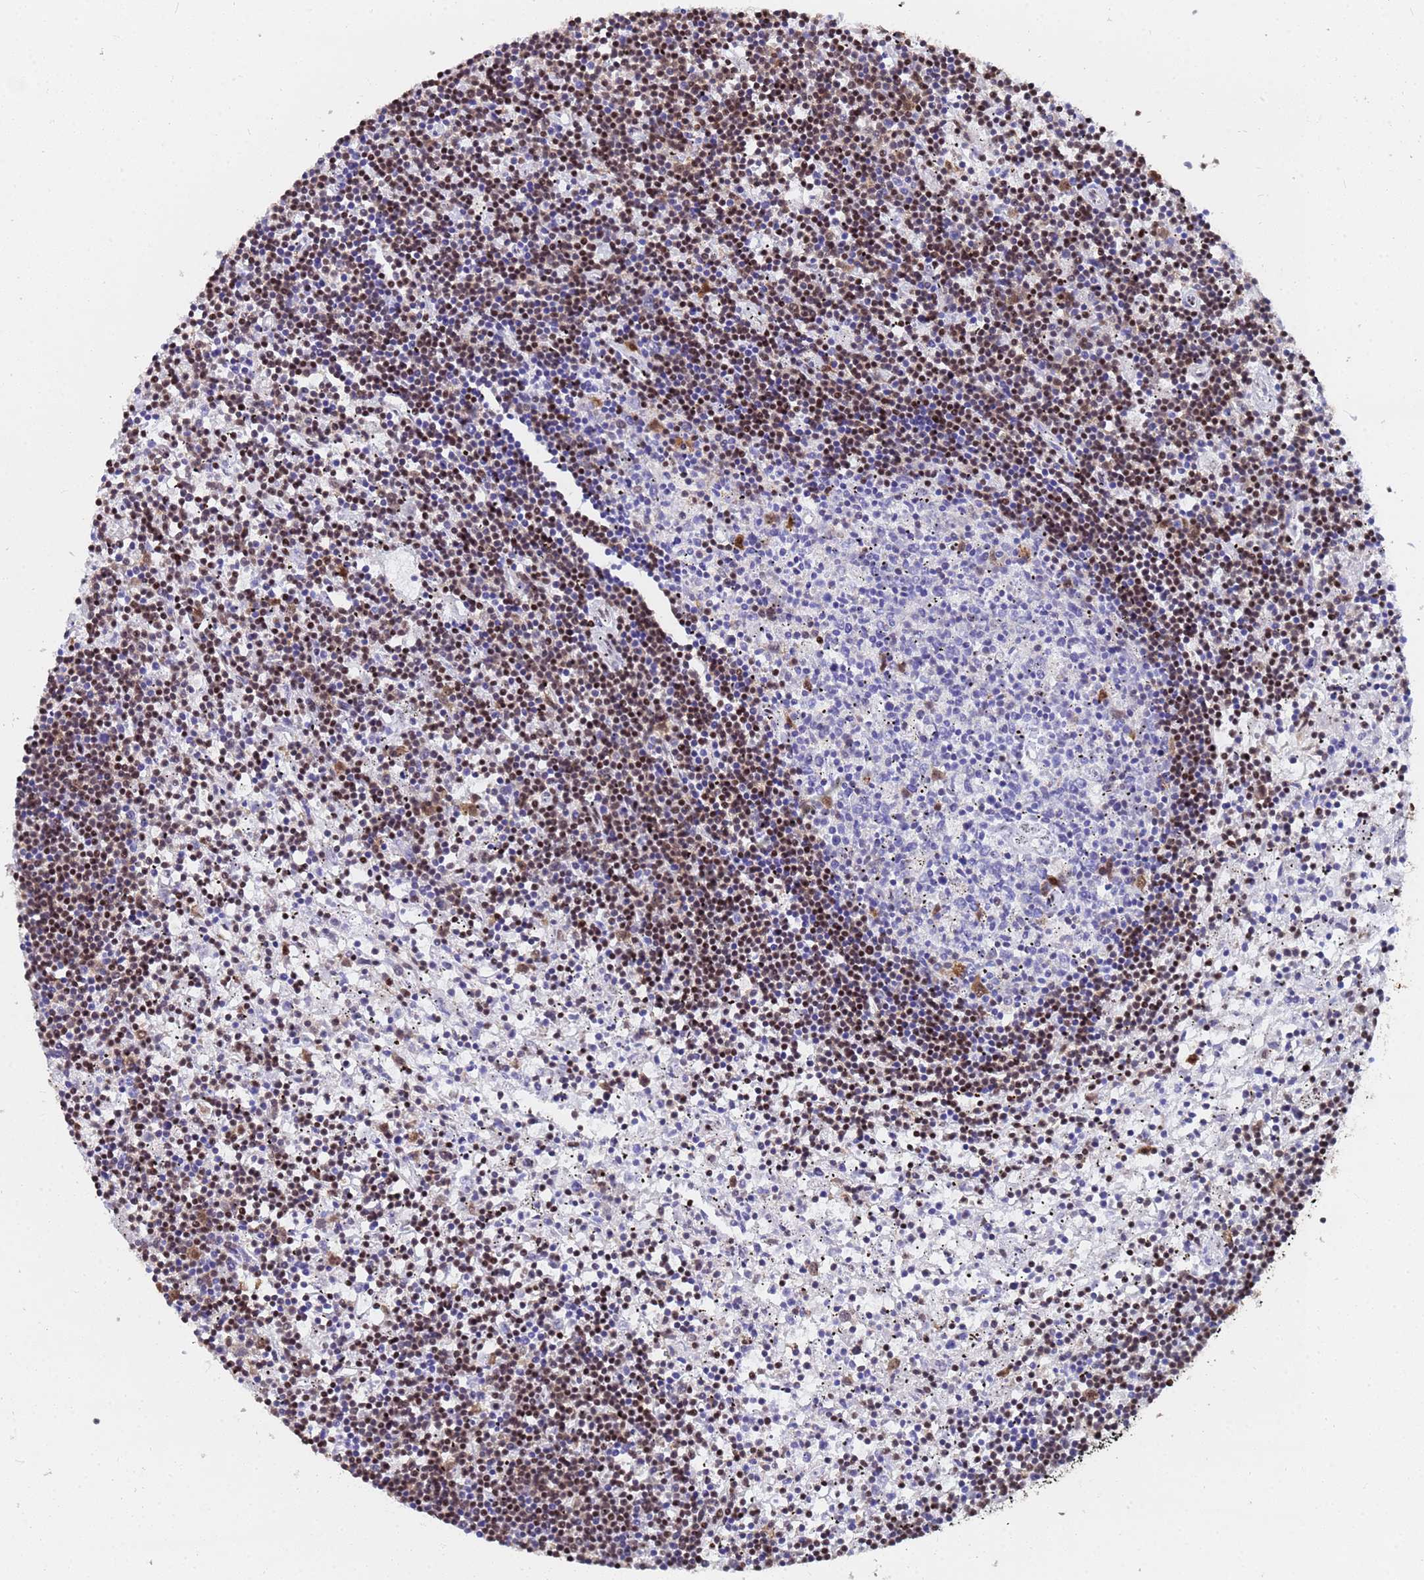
{"staining": {"intensity": "moderate", "quantity": "25%-75%", "location": "nuclear"}, "tissue": "lymphoma", "cell_type": "Tumor cells", "image_type": "cancer", "snomed": [{"axis": "morphology", "description": "Malignant lymphoma, non-Hodgkin's type, Low grade"}, {"axis": "topography", "description": "Spleen"}], "caption": "Protein expression analysis of low-grade malignant lymphoma, non-Hodgkin's type shows moderate nuclear staining in approximately 25%-75% of tumor cells.", "gene": "SF3B2", "patient": {"sex": "male", "age": 76}}